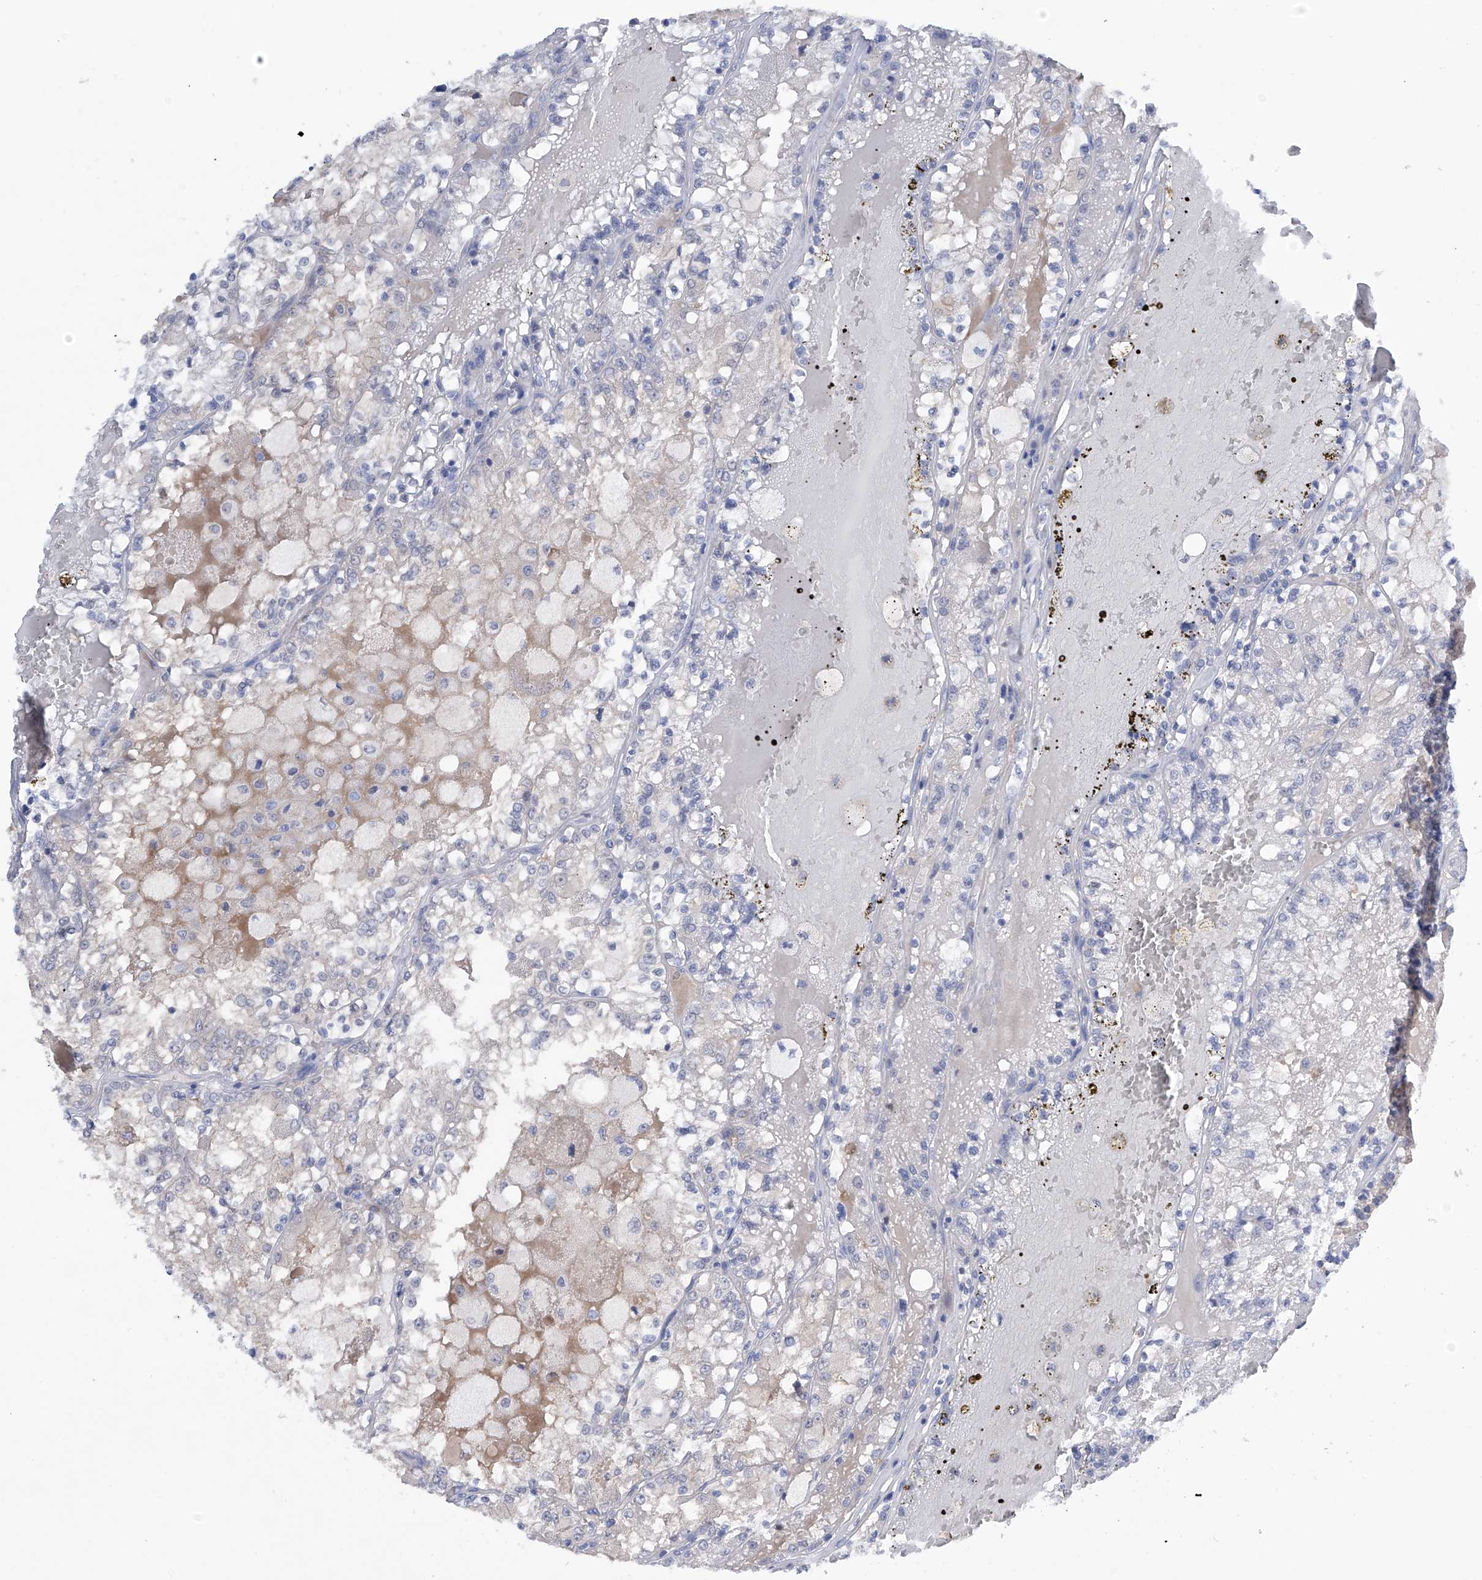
{"staining": {"intensity": "weak", "quantity": "<25%", "location": "cytoplasmic/membranous"}, "tissue": "renal cancer", "cell_type": "Tumor cells", "image_type": "cancer", "snomed": [{"axis": "morphology", "description": "Adenocarcinoma, NOS"}, {"axis": "topography", "description": "Kidney"}], "caption": "Immunohistochemical staining of renal adenocarcinoma reveals no significant expression in tumor cells.", "gene": "PGM3", "patient": {"sex": "female", "age": 56}}